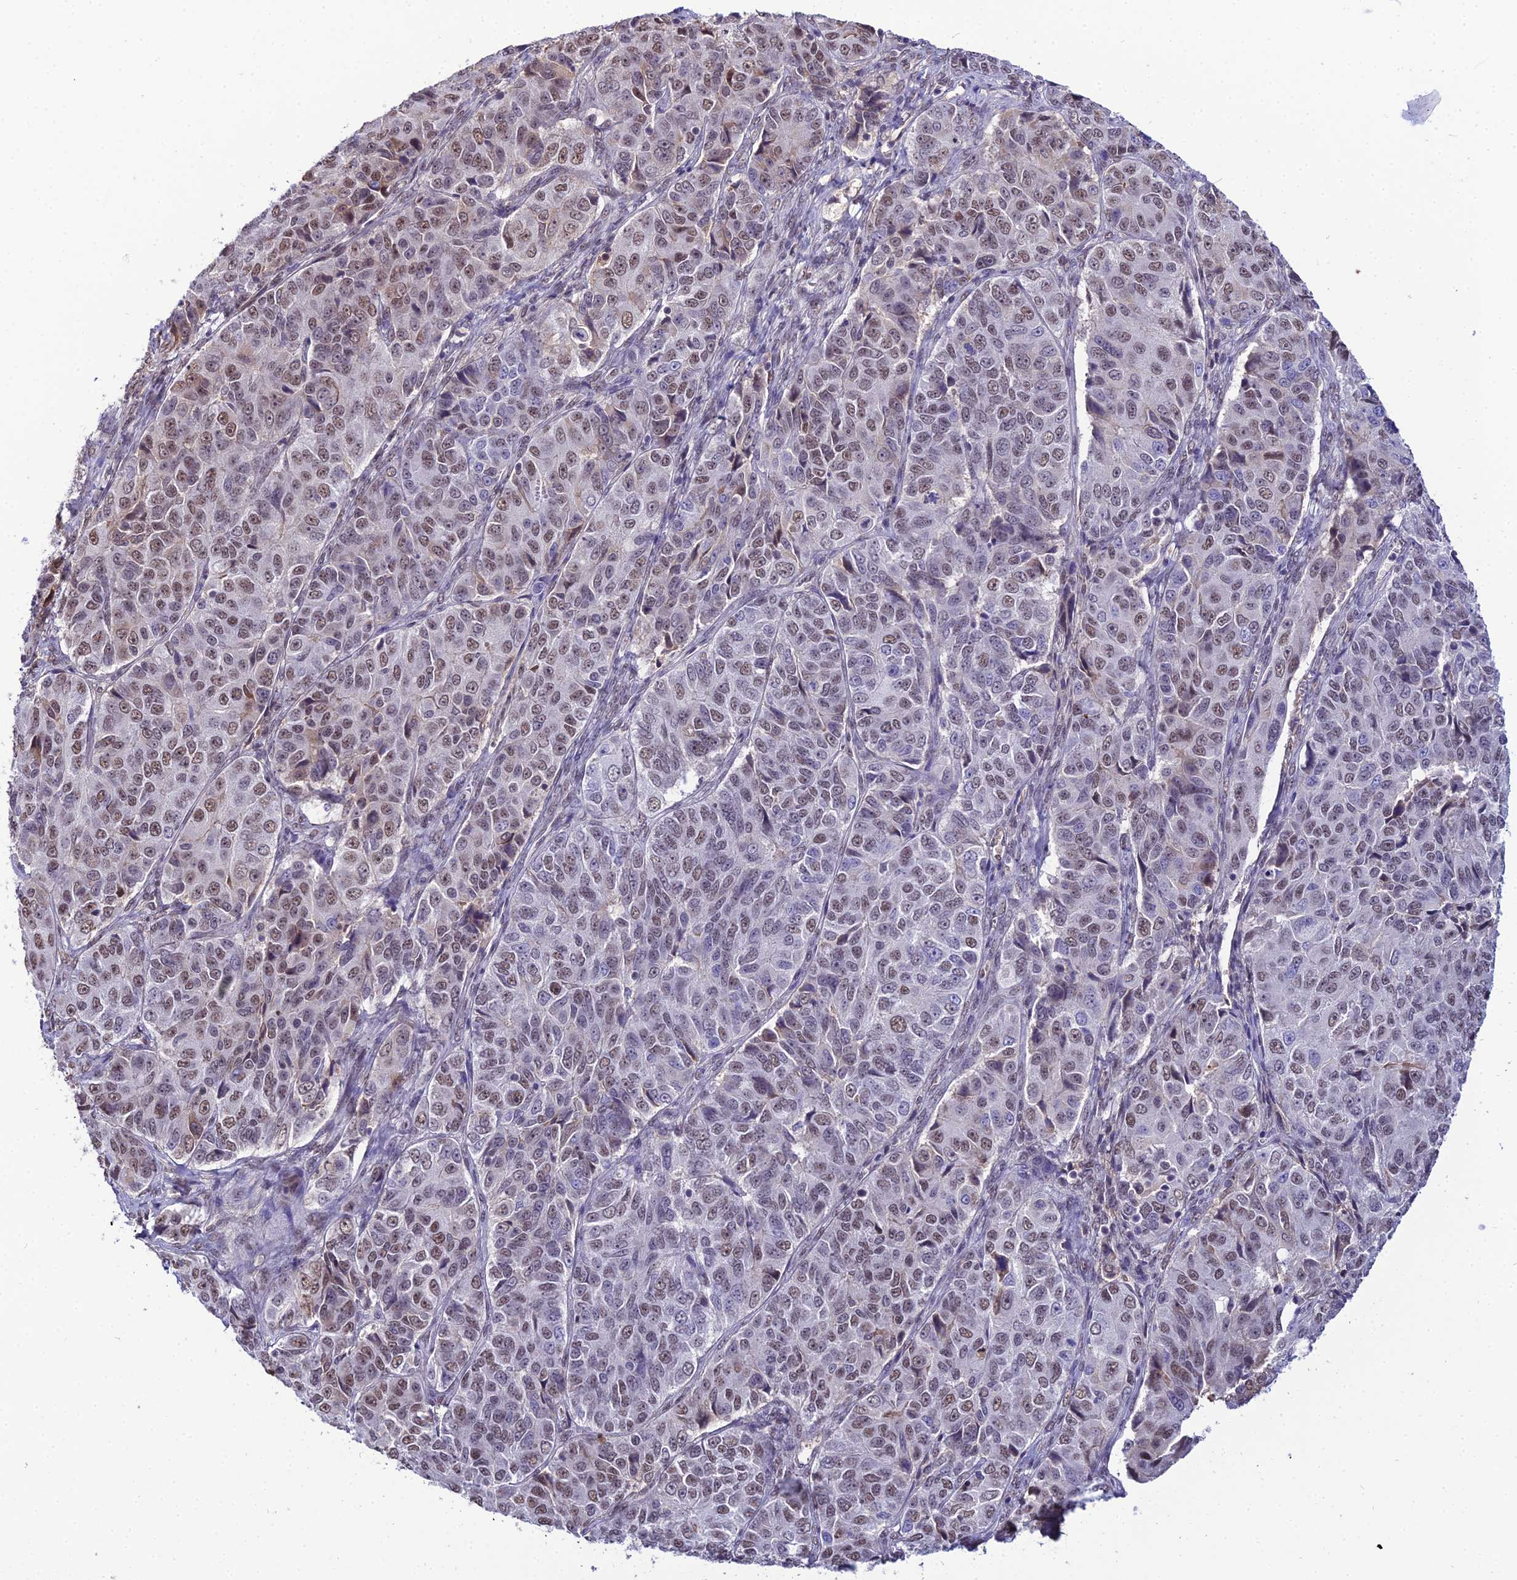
{"staining": {"intensity": "weak", "quantity": "25%-75%", "location": "nuclear"}, "tissue": "ovarian cancer", "cell_type": "Tumor cells", "image_type": "cancer", "snomed": [{"axis": "morphology", "description": "Carcinoma, endometroid"}, {"axis": "topography", "description": "Ovary"}], "caption": "A micrograph of ovarian cancer stained for a protein displays weak nuclear brown staining in tumor cells. The staining is performed using DAB brown chromogen to label protein expression. The nuclei are counter-stained blue using hematoxylin.", "gene": "RBM12", "patient": {"sex": "female", "age": 51}}